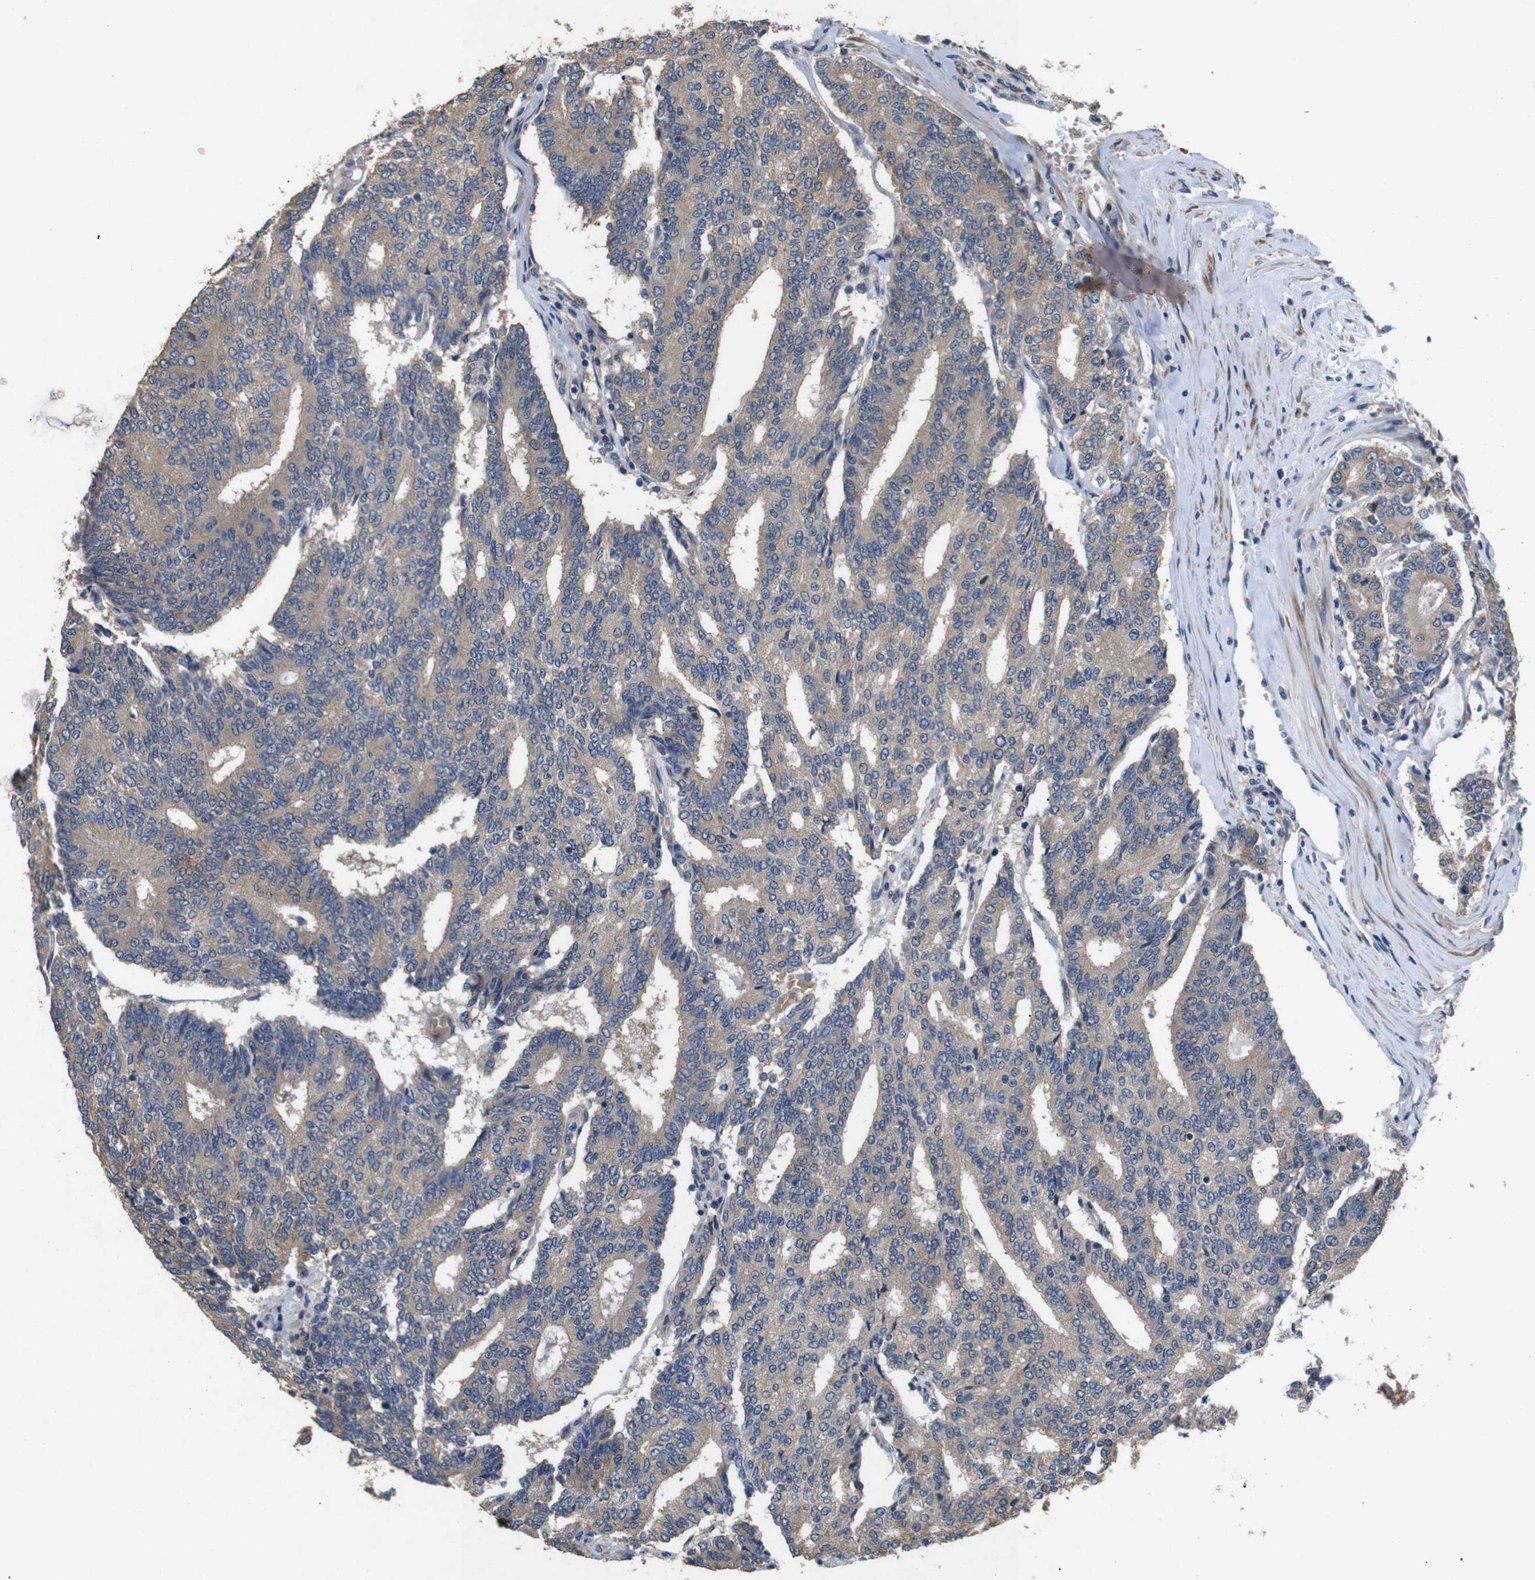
{"staining": {"intensity": "moderate", "quantity": ">75%", "location": "cytoplasmic/membranous"}, "tissue": "prostate cancer", "cell_type": "Tumor cells", "image_type": "cancer", "snomed": [{"axis": "morphology", "description": "Normal tissue, NOS"}, {"axis": "morphology", "description": "Adenocarcinoma, High grade"}, {"axis": "topography", "description": "Prostate"}, {"axis": "topography", "description": "Seminal veicle"}], "caption": "Protein staining displays moderate cytoplasmic/membranous staining in approximately >75% of tumor cells in prostate cancer (high-grade adenocarcinoma).", "gene": "BNIP3", "patient": {"sex": "male", "age": 55}}